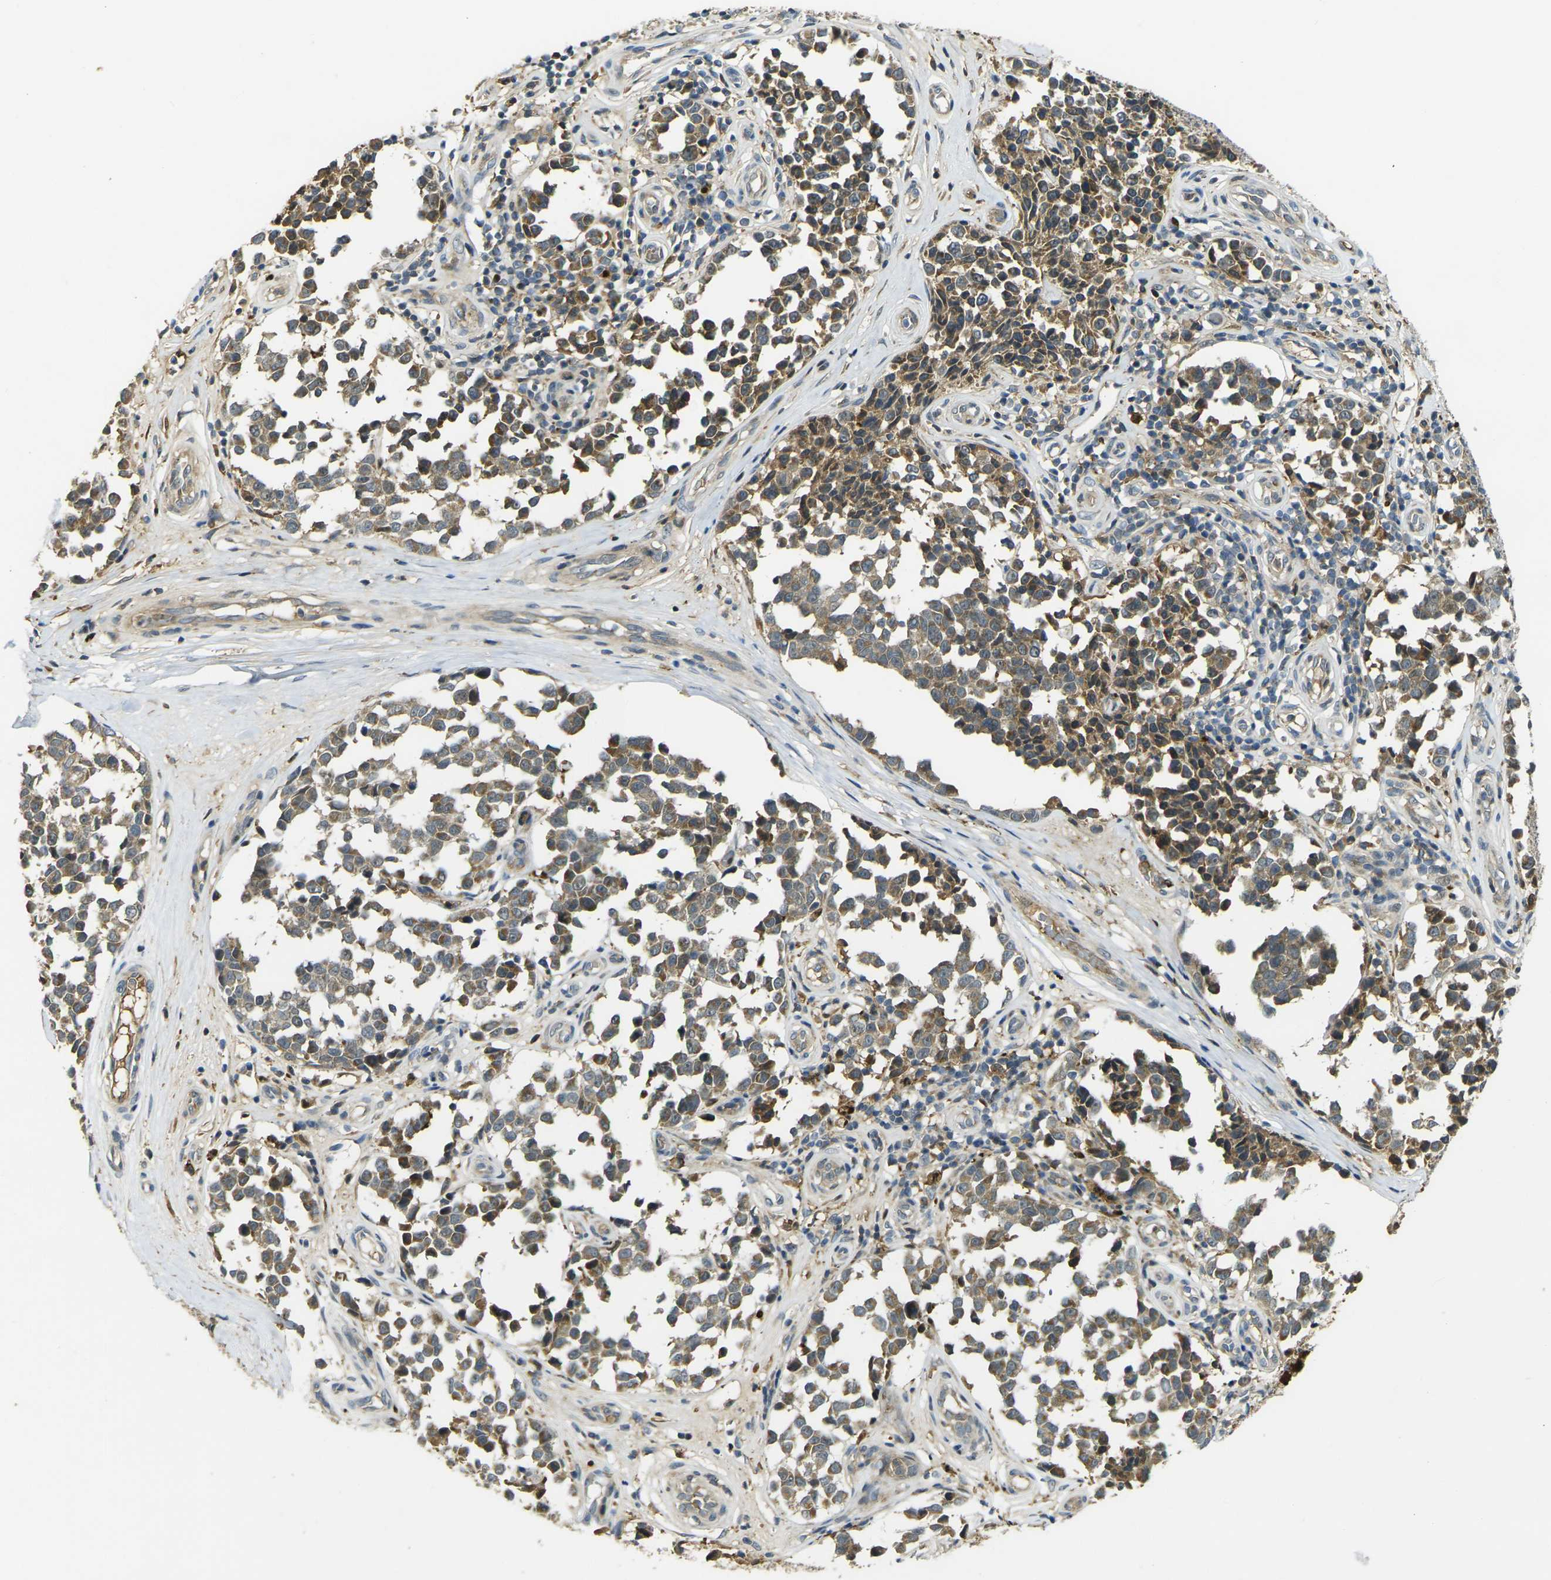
{"staining": {"intensity": "moderate", "quantity": ">75%", "location": "cytoplasmic/membranous"}, "tissue": "melanoma", "cell_type": "Tumor cells", "image_type": "cancer", "snomed": [{"axis": "morphology", "description": "Malignant melanoma, NOS"}, {"axis": "topography", "description": "Skin"}], "caption": "Moderate cytoplasmic/membranous protein positivity is seen in about >75% of tumor cells in malignant melanoma.", "gene": "PIGL", "patient": {"sex": "female", "age": 64}}